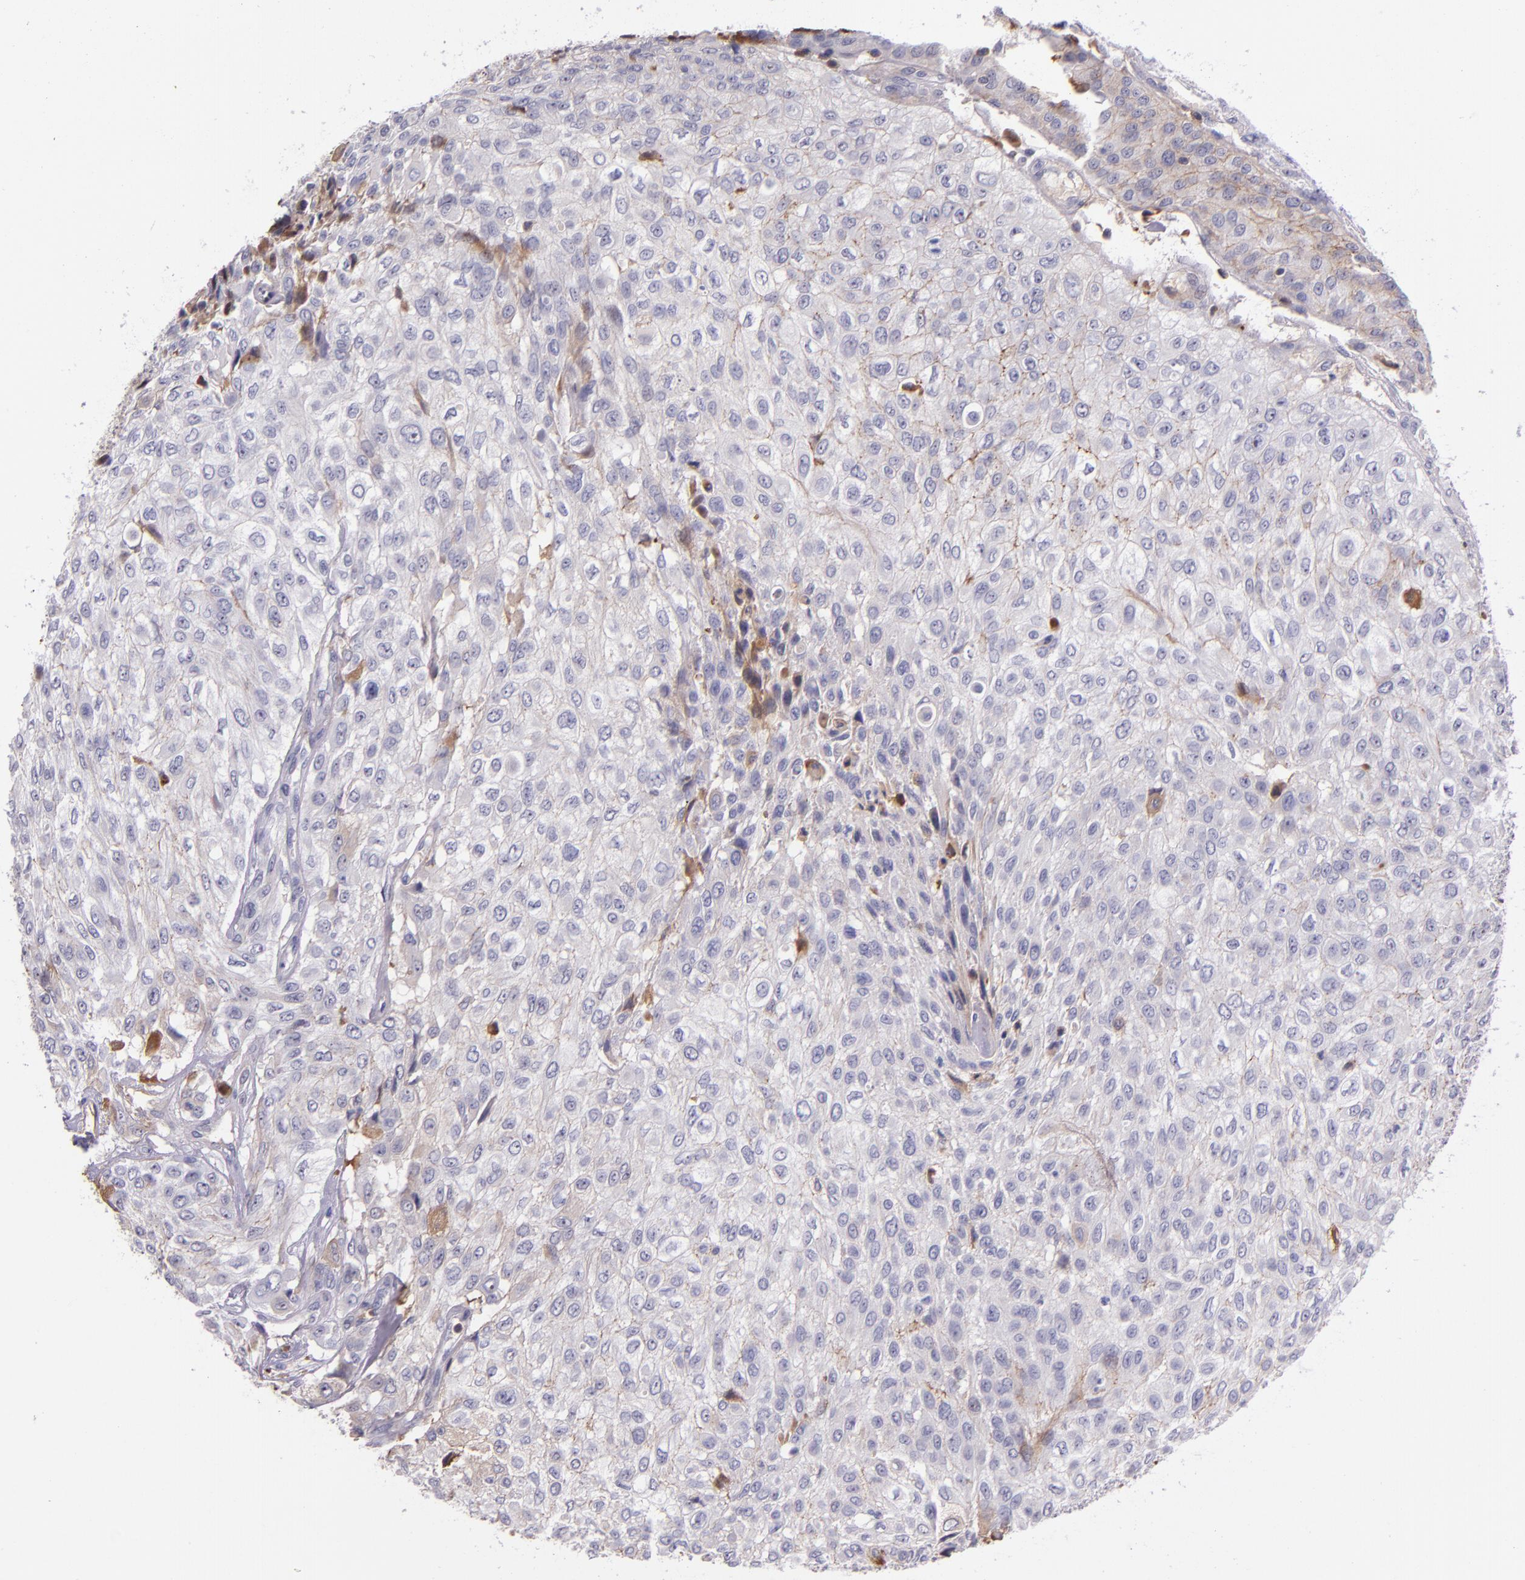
{"staining": {"intensity": "negative", "quantity": "none", "location": "none"}, "tissue": "urothelial cancer", "cell_type": "Tumor cells", "image_type": "cancer", "snomed": [{"axis": "morphology", "description": "Urothelial carcinoma, High grade"}, {"axis": "topography", "description": "Urinary bladder"}], "caption": "Urothelial cancer was stained to show a protein in brown. There is no significant positivity in tumor cells. (IHC, brightfield microscopy, high magnification).", "gene": "KNG1", "patient": {"sex": "male", "age": 57}}